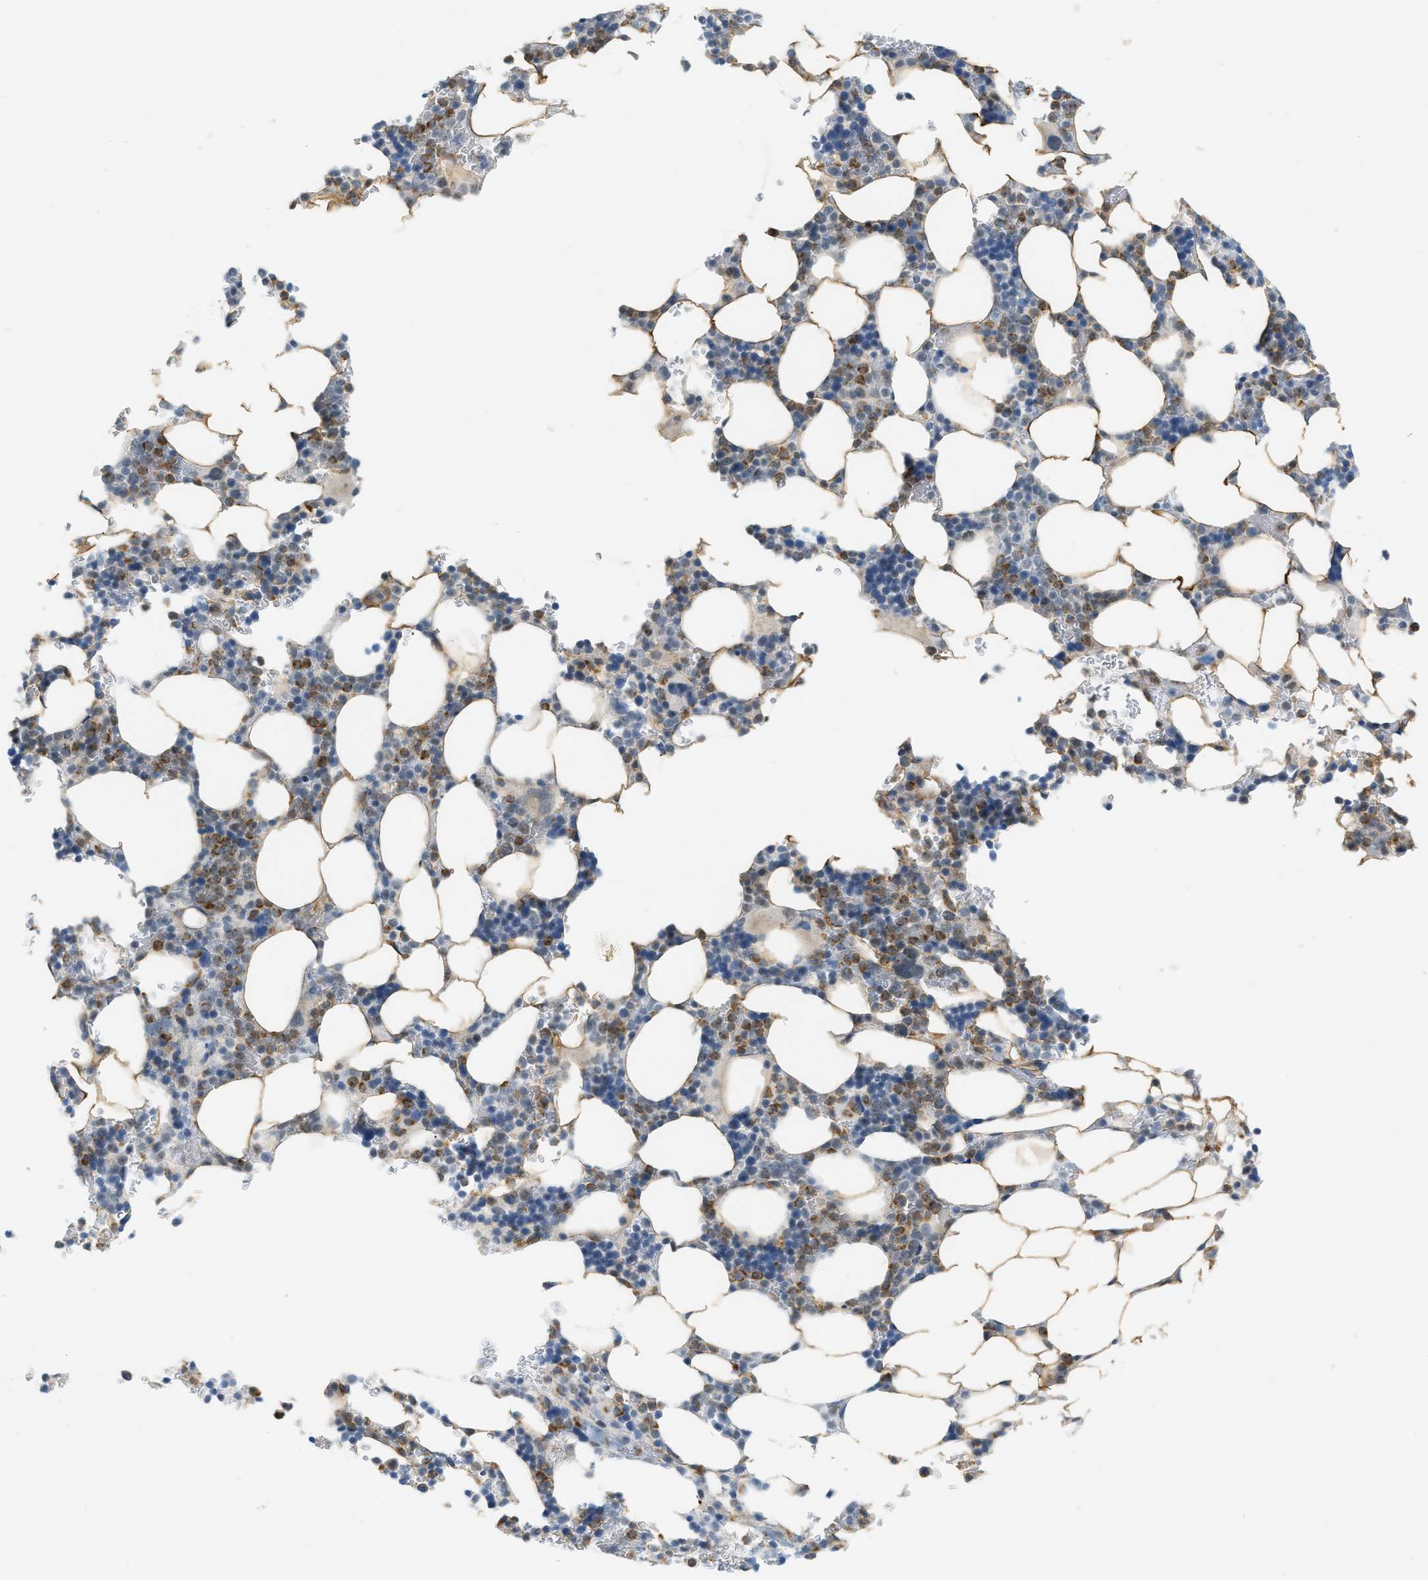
{"staining": {"intensity": "moderate", "quantity": "<25%", "location": "cytoplasmic/membranous"}, "tissue": "bone marrow", "cell_type": "Hematopoietic cells", "image_type": "normal", "snomed": [{"axis": "morphology", "description": "Normal tissue, NOS"}, {"axis": "topography", "description": "Bone marrow"}], "caption": "The photomicrograph displays staining of benign bone marrow, revealing moderate cytoplasmic/membranous protein positivity (brown color) within hematopoietic cells.", "gene": "ZNF408", "patient": {"sex": "female", "age": 81}}